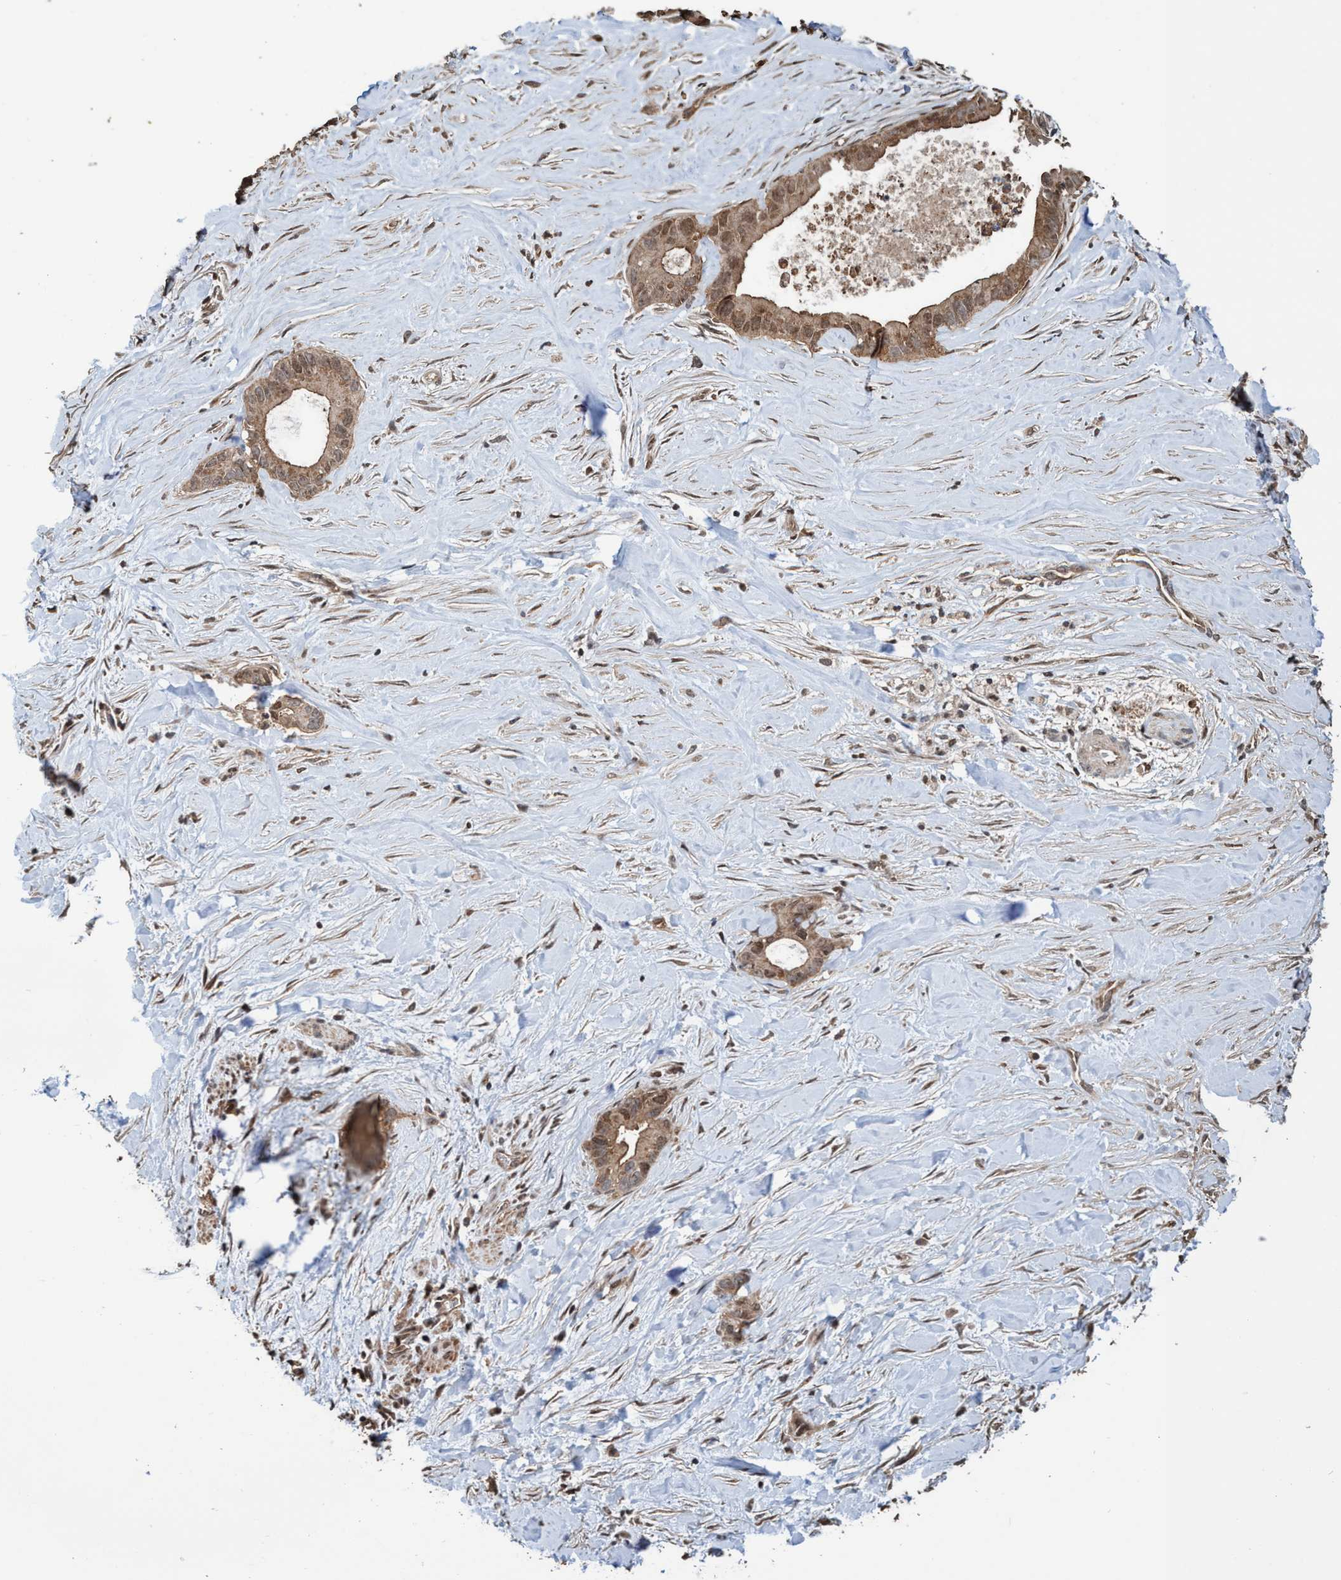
{"staining": {"intensity": "moderate", "quantity": ">75%", "location": "cytoplasmic/membranous,nuclear"}, "tissue": "liver cancer", "cell_type": "Tumor cells", "image_type": "cancer", "snomed": [{"axis": "morphology", "description": "Cholangiocarcinoma"}, {"axis": "topography", "description": "Liver"}], "caption": "Liver cholangiocarcinoma stained for a protein (brown) exhibits moderate cytoplasmic/membranous and nuclear positive positivity in about >75% of tumor cells.", "gene": "TRPC7", "patient": {"sex": "female", "age": 55}}